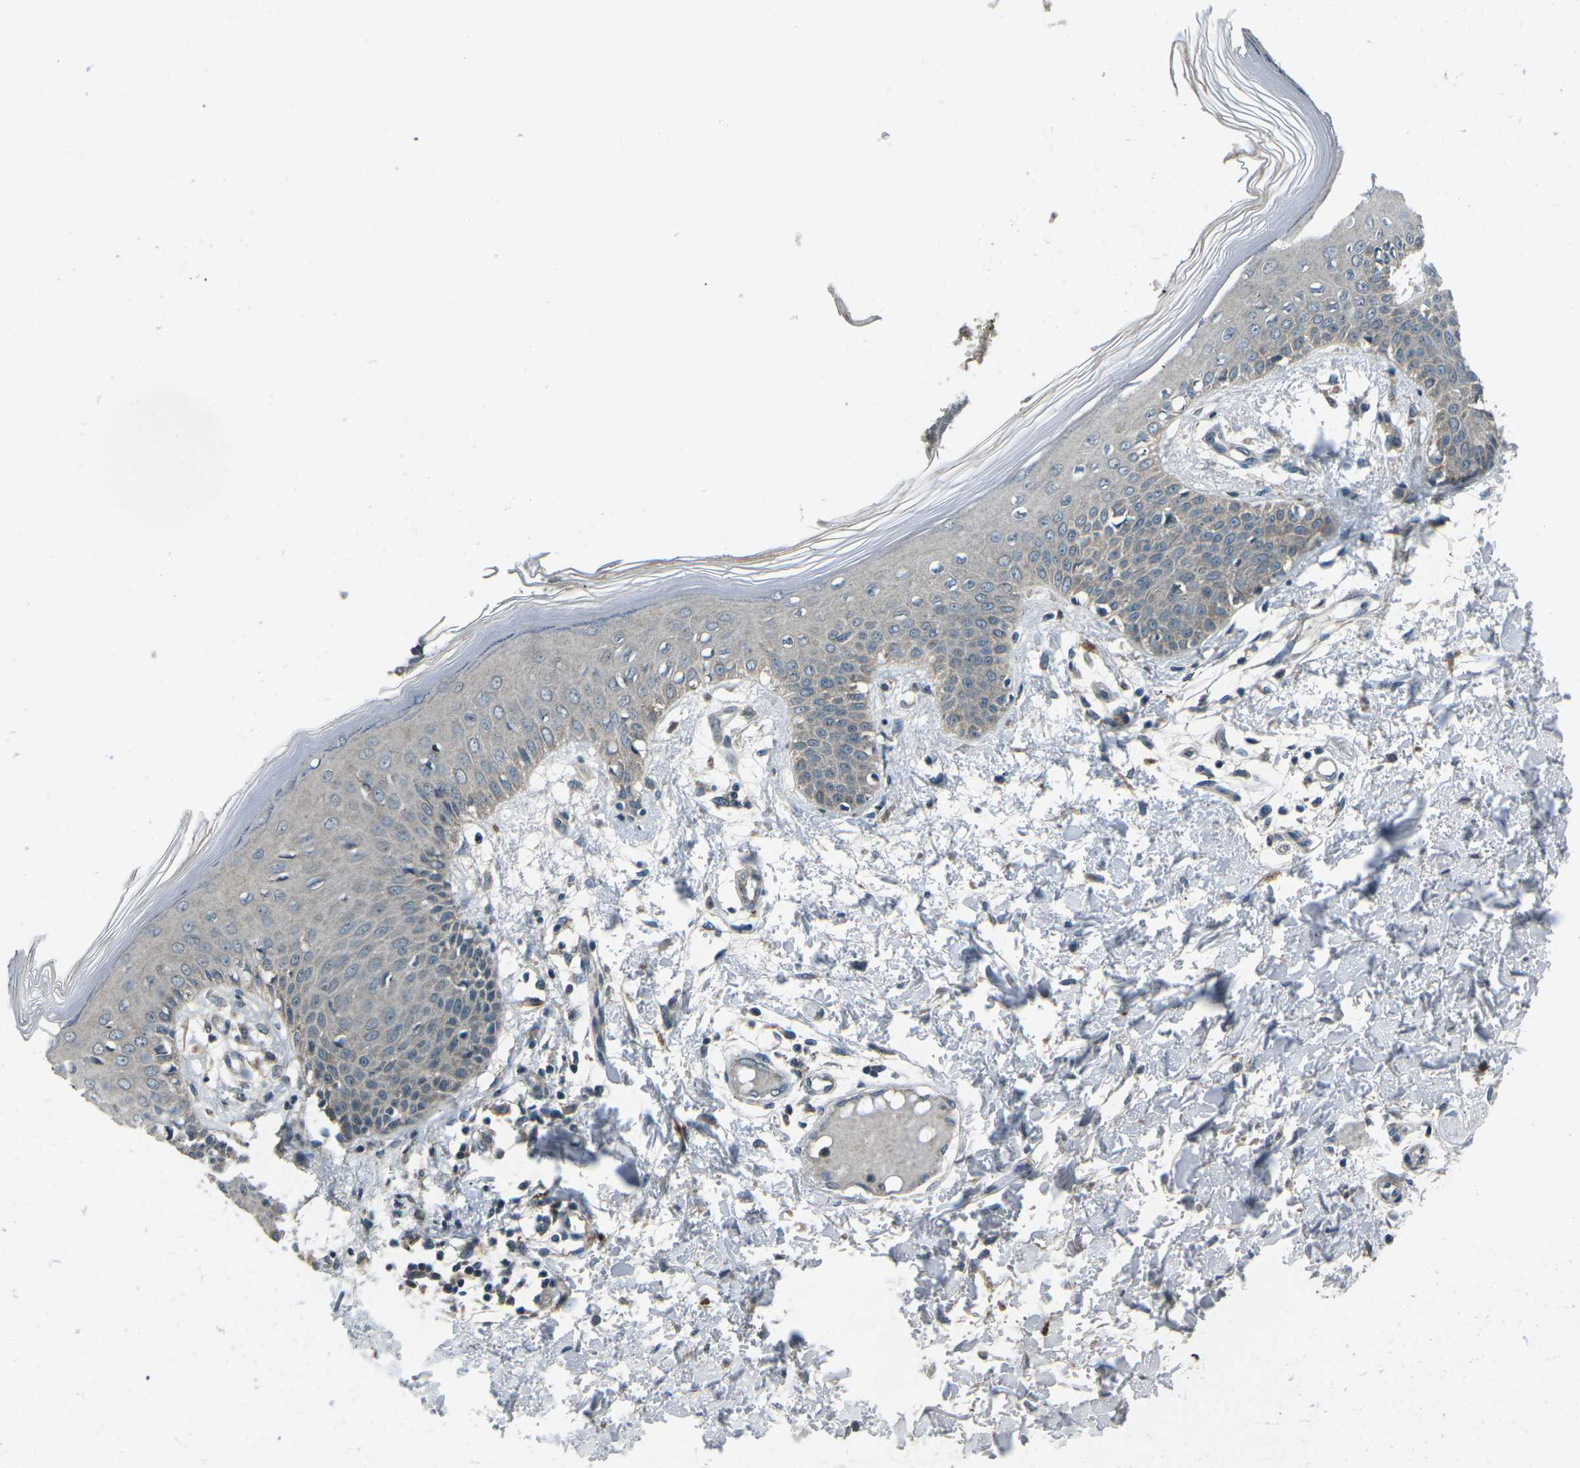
{"staining": {"intensity": "negative", "quantity": "none", "location": "none"}, "tissue": "skin", "cell_type": "Fibroblasts", "image_type": "normal", "snomed": [{"axis": "morphology", "description": "Normal tissue, NOS"}, {"axis": "topography", "description": "Skin"}], "caption": "Immunohistochemistry (IHC) of benign skin reveals no expression in fibroblasts.", "gene": "CDK16", "patient": {"sex": "male", "age": 53}}